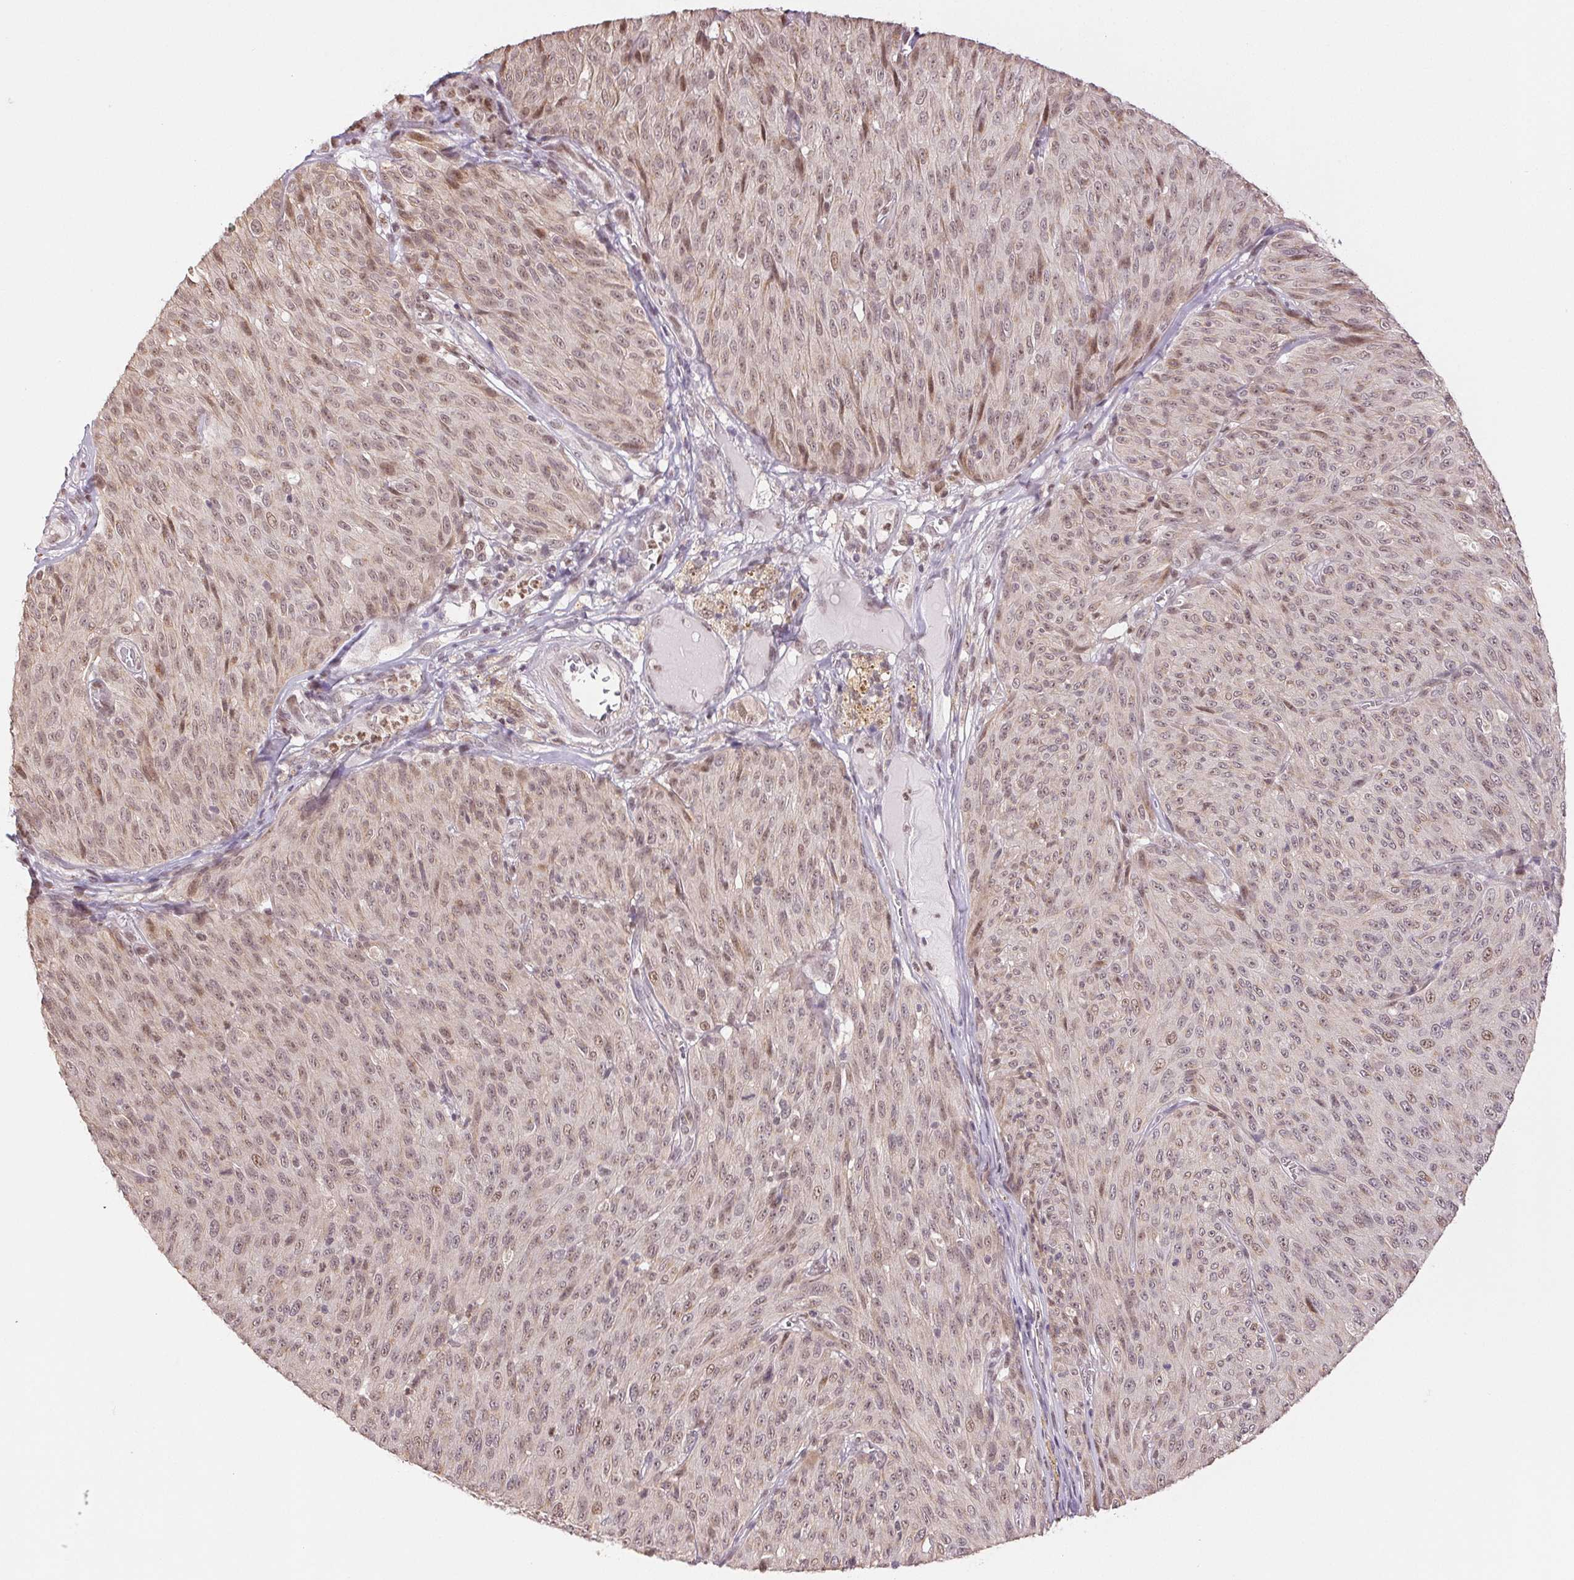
{"staining": {"intensity": "weak", "quantity": ">75%", "location": "nuclear"}, "tissue": "melanoma", "cell_type": "Tumor cells", "image_type": "cancer", "snomed": [{"axis": "morphology", "description": "Malignant melanoma, NOS"}, {"axis": "topography", "description": "Skin"}], "caption": "Immunohistochemistry (IHC) histopathology image of melanoma stained for a protein (brown), which demonstrates low levels of weak nuclear expression in approximately >75% of tumor cells.", "gene": "GRHL3", "patient": {"sex": "male", "age": 85}}